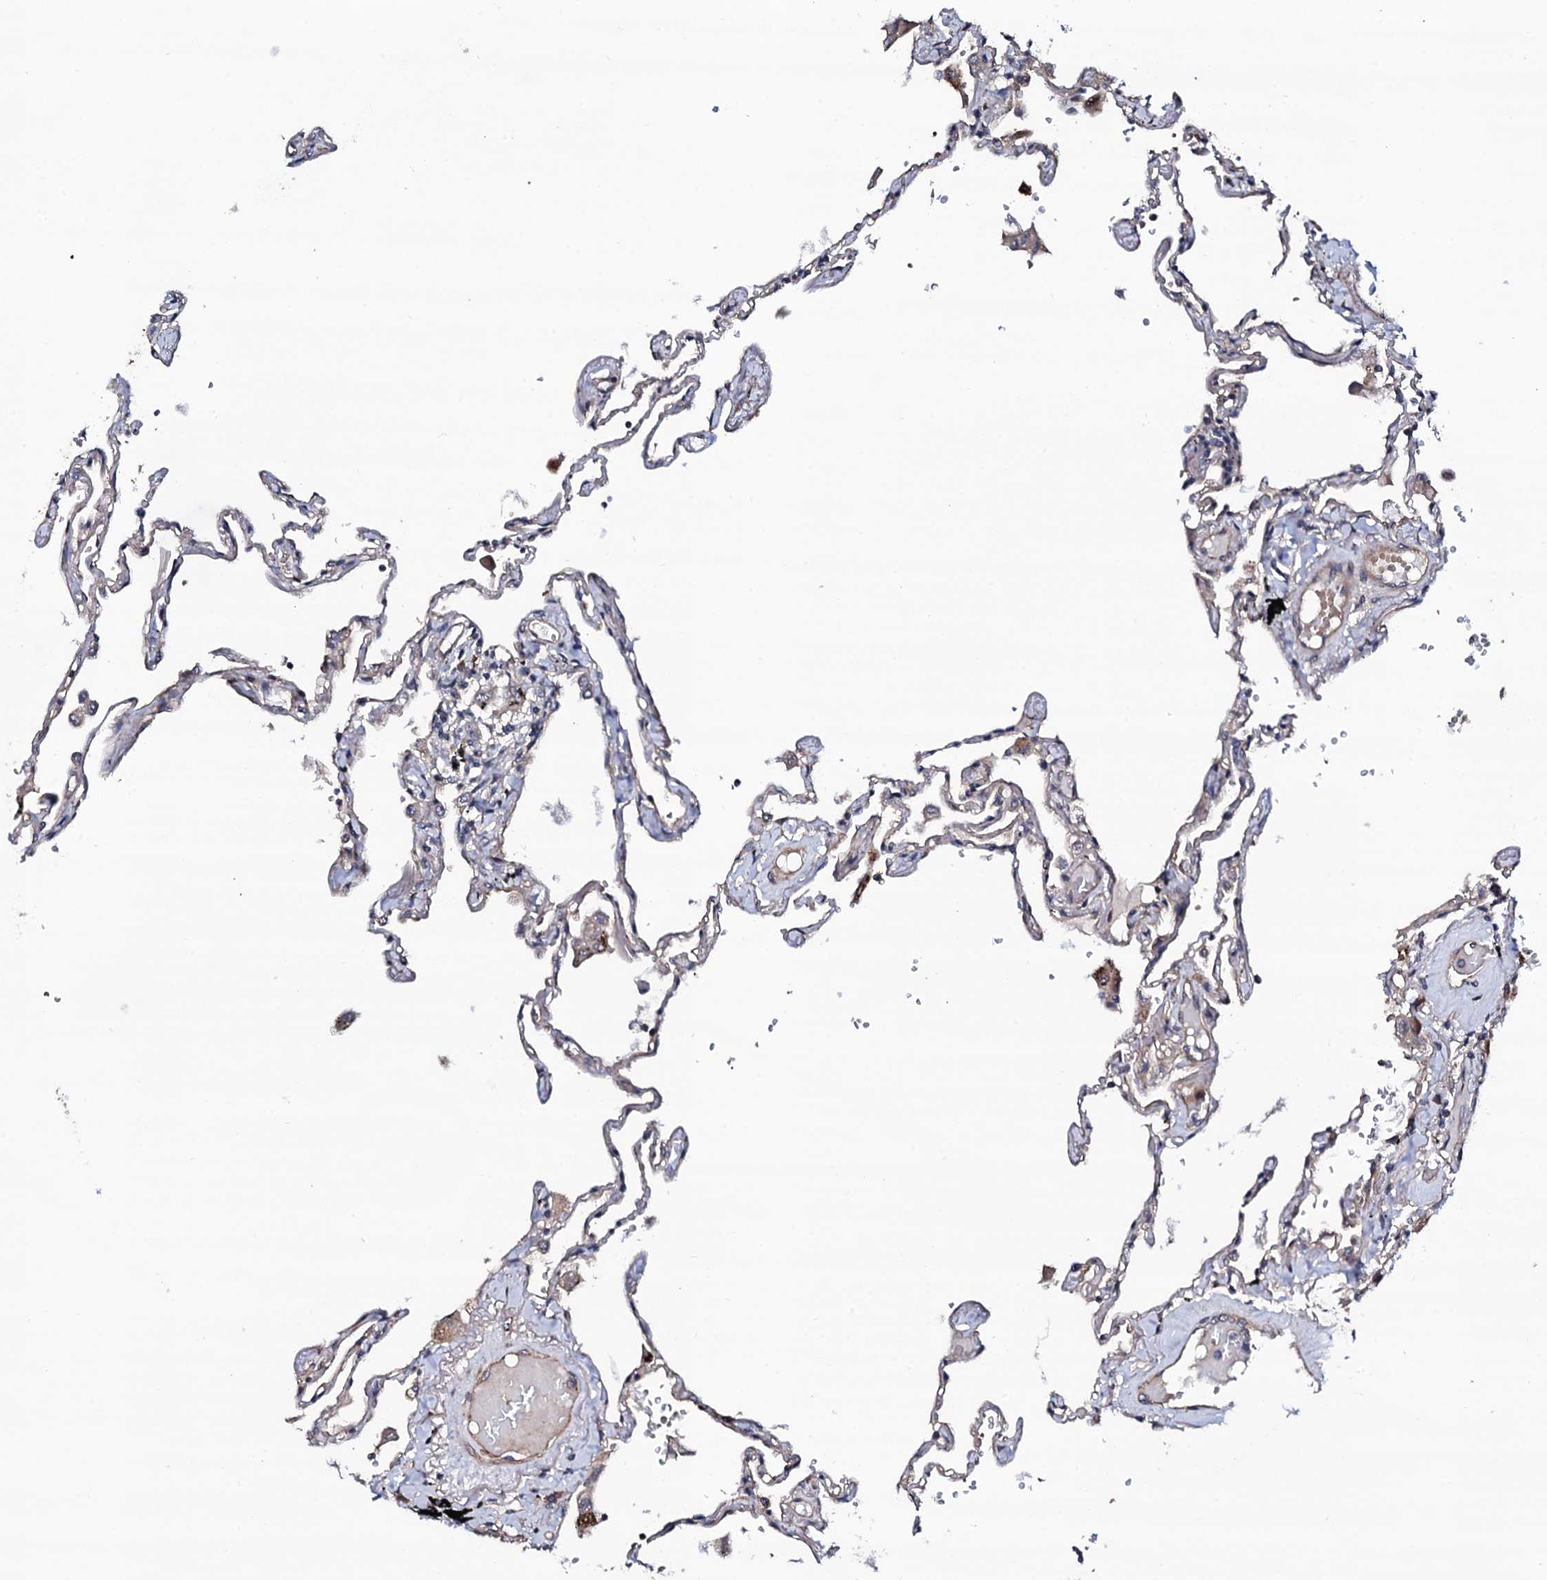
{"staining": {"intensity": "weak", "quantity": "<25%", "location": "cytoplasmic/membranous"}, "tissue": "lung", "cell_type": "Alveolar cells", "image_type": "normal", "snomed": [{"axis": "morphology", "description": "Normal tissue, NOS"}, {"axis": "topography", "description": "Lung"}], "caption": "Alveolar cells show no significant staining in unremarkable lung. The staining was performed using DAB (3,3'-diaminobenzidine) to visualize the protein expression in brown, while the nuclei were stained in blue with hematoxylin (Magnification: 20x).", "gene": "CIAO2A", "patient": {"sex": "female", "age": 67}}